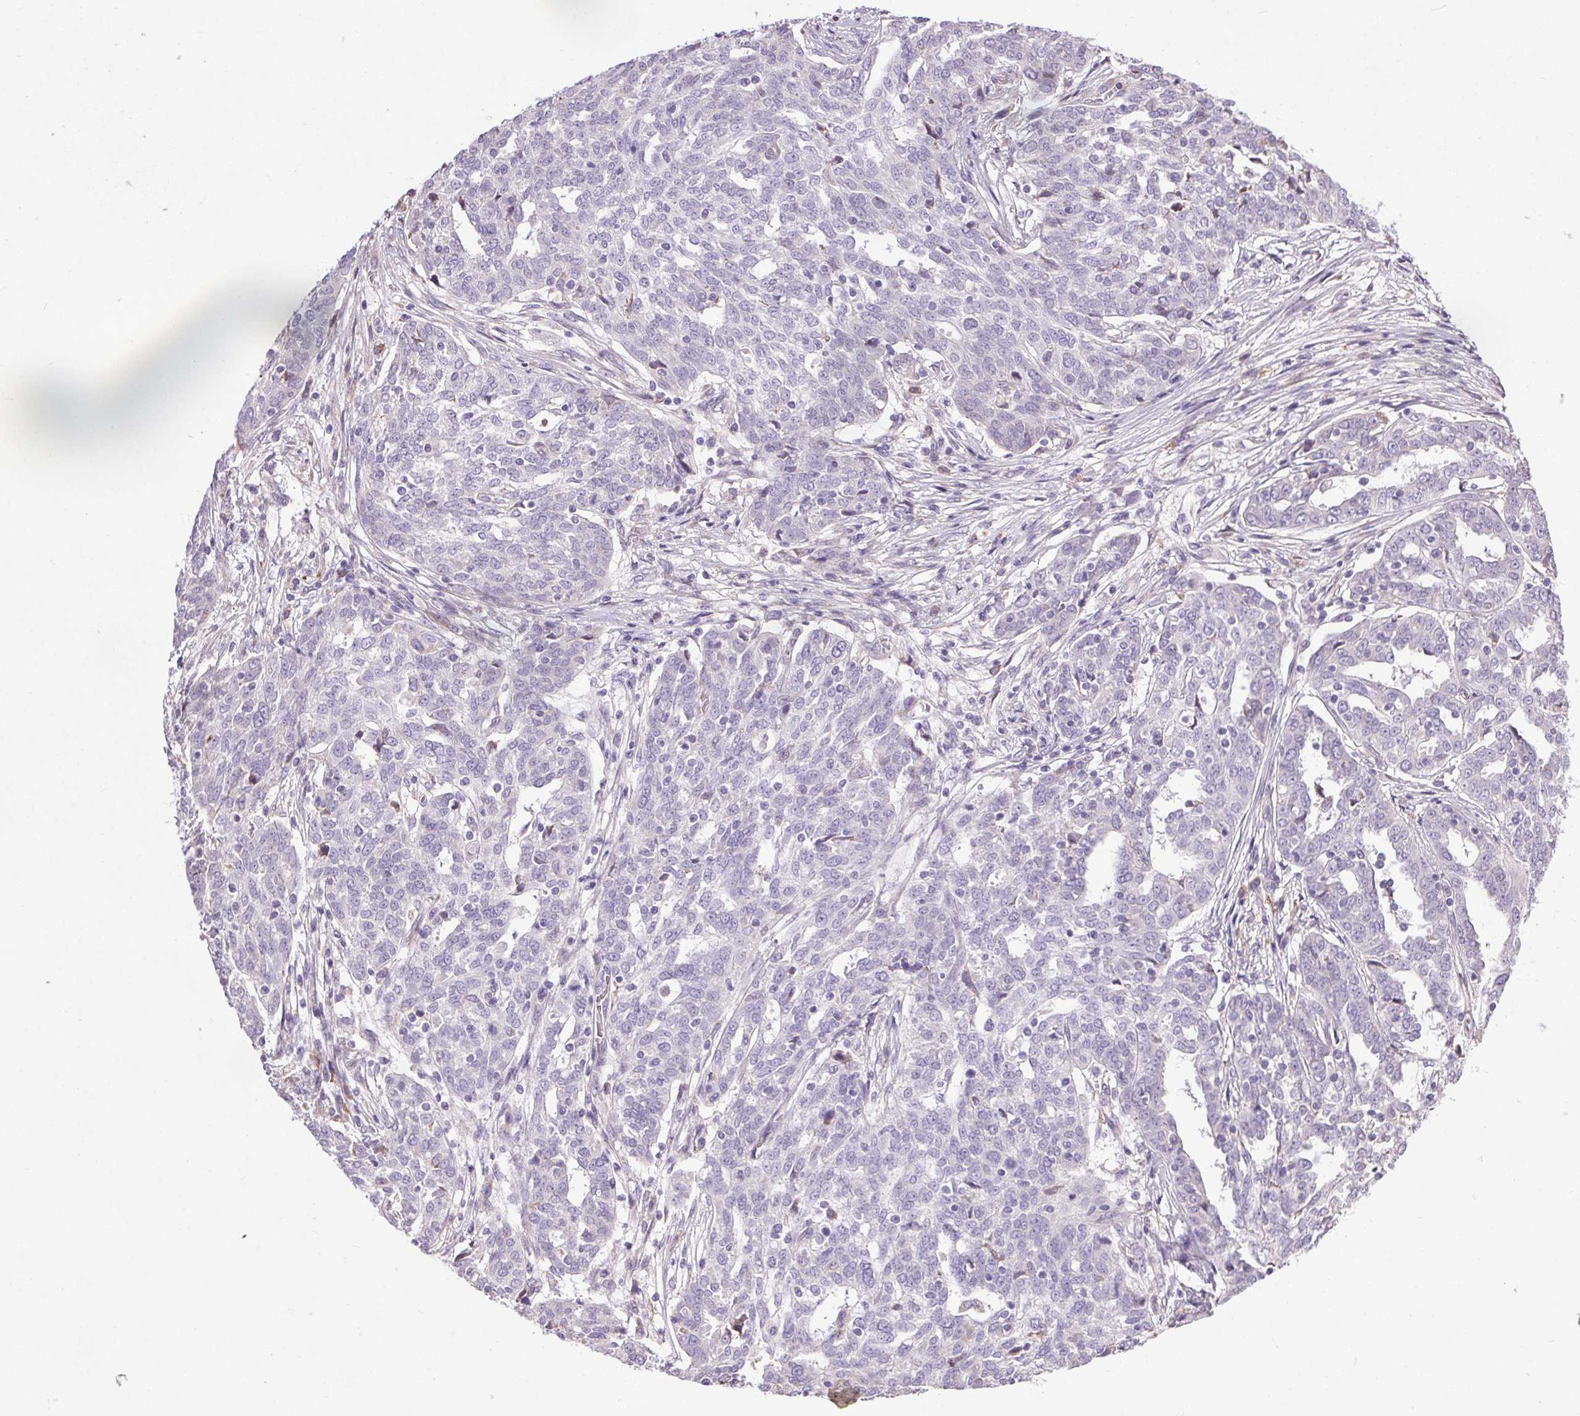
{"staining": {"intensity": "negative", "quantity": "none", "location": "none"}, "tissue": "ovarian cancer", "cell_type": "Tumor cells", "image_type": "cancer", "snomed": [{"axis": "morphology", "description": "Cystadenocarcinoma, serous, NOS"}, {"axis": "topography", "description": "Ovary"}], "caption": "Tumor cells are negative for brown protein staining in ovarian serous cystadenocarcinoma.", "gene": "SNX31", "patient": {"sex": "female", "age": 67}}